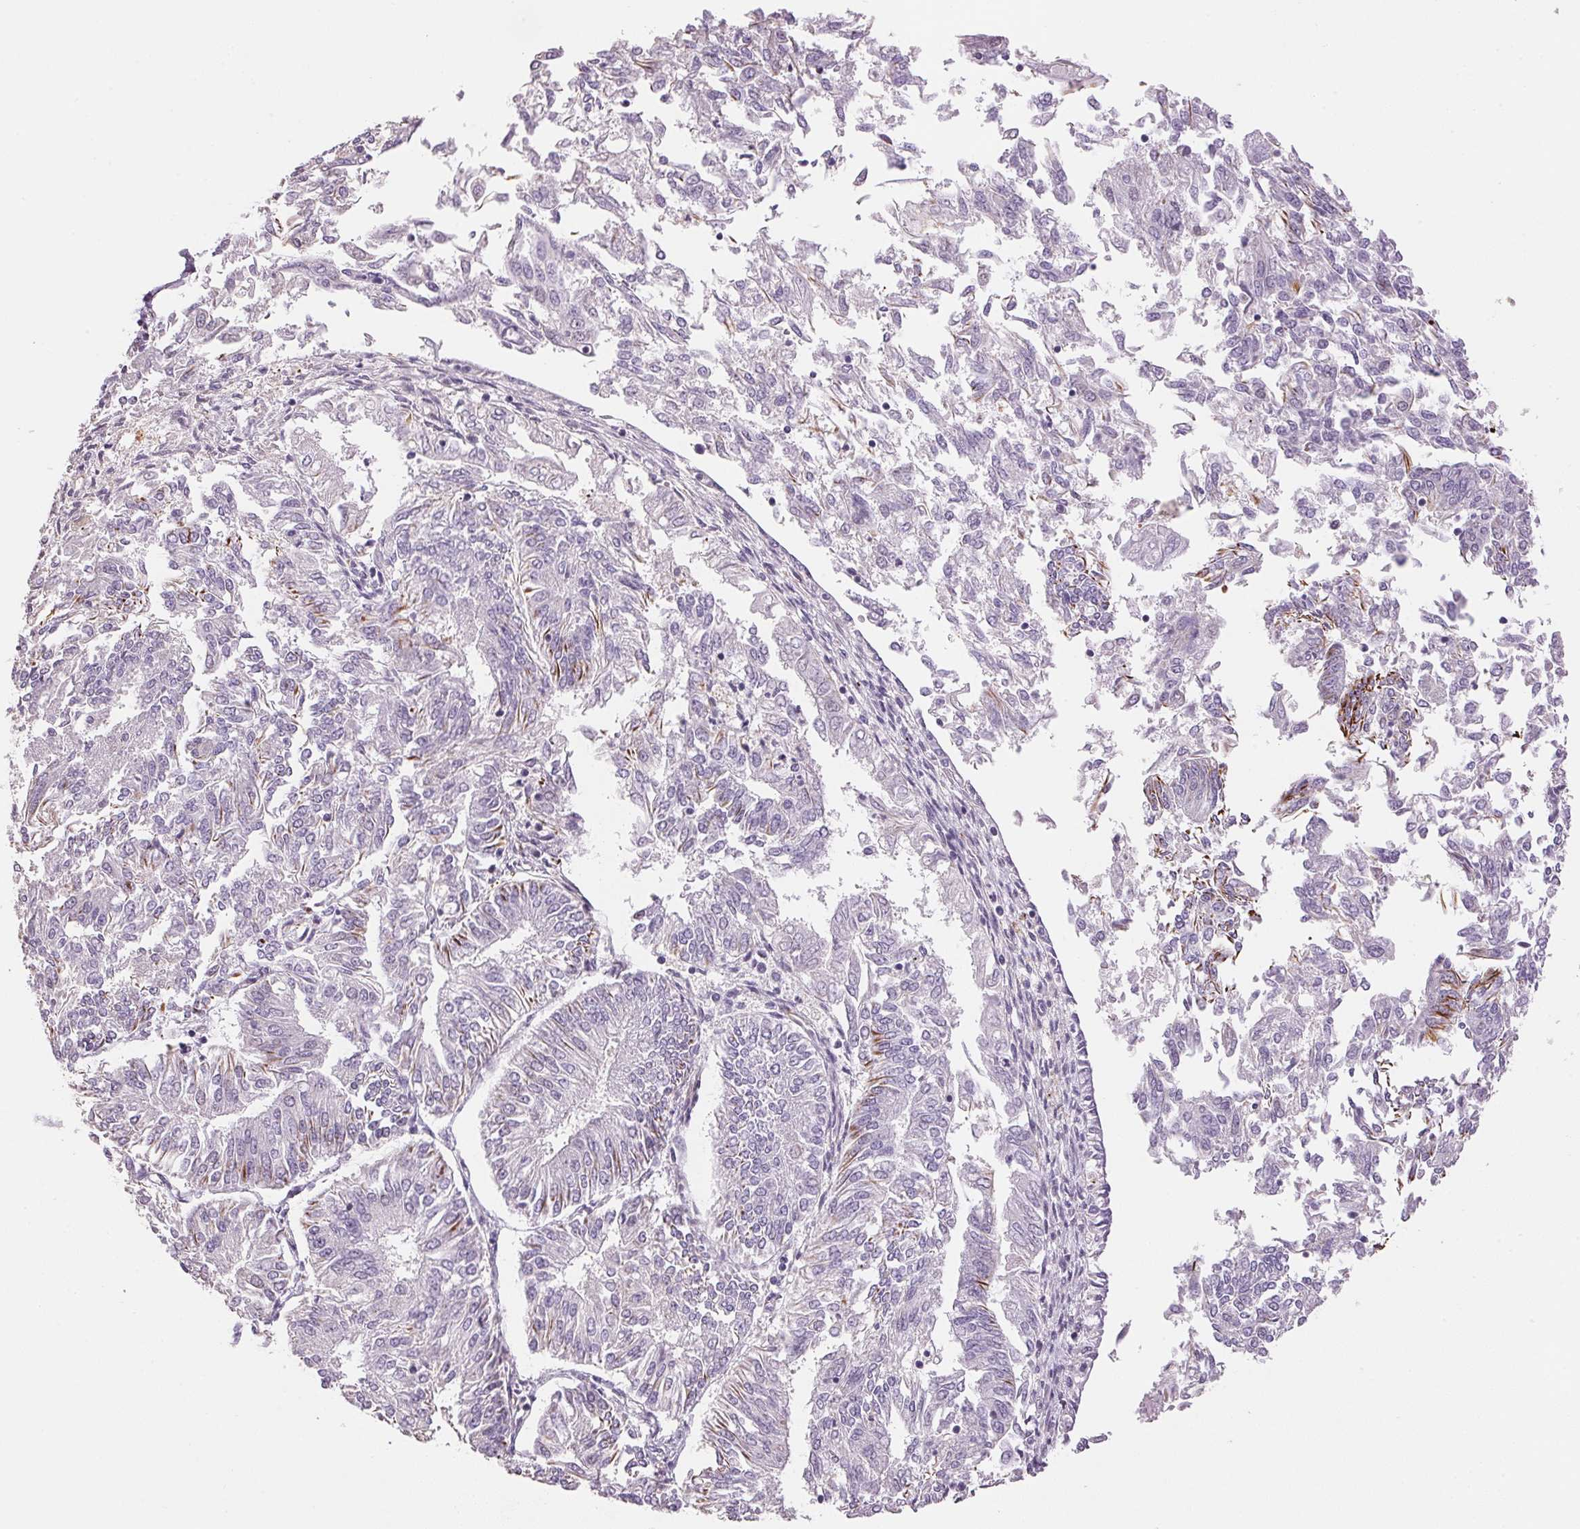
{"staining": {"intensity": "moderate", "quantity": "<25%", "location": "cytoplasmic/membranous"}, "tissue": "endometrial cancer", "cell_type": "Tumor cells", "image_type": "cancer", "snomed": [{"axis": "morphology", "description": "Adenocarcinoma, NOS"}, {"axis": "topography", "description": "Endometrium"}], "caption": "Immunohistochemistry (IHC) (DAB) staining of adenocarcinoma (endometrial) shows moderate cytoplasmic/membranous protein staining in about <25% of tumor cells.", "gene": "GYG2", "patient": {"sex": "female", "age": 58}}